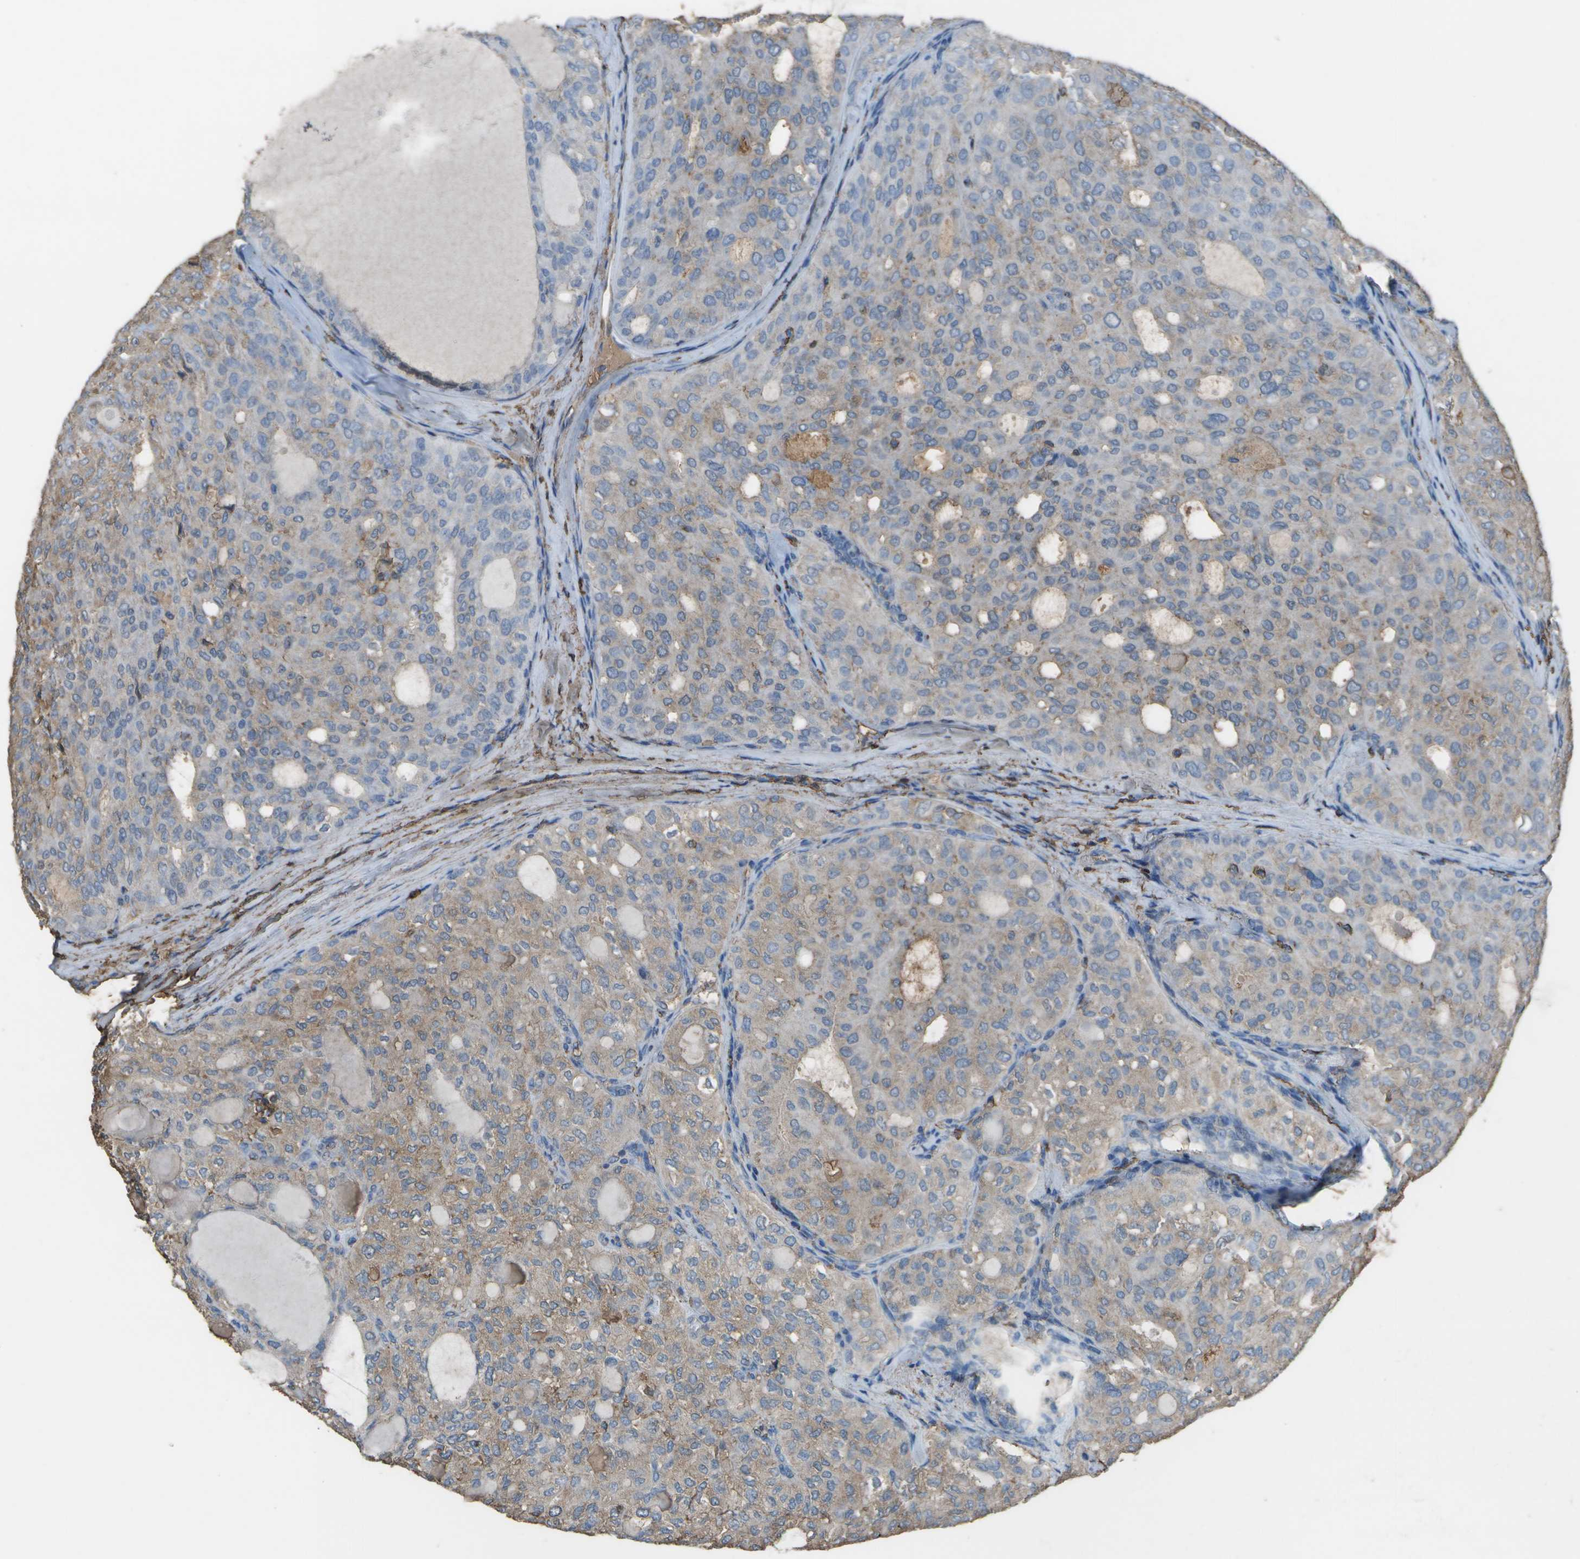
{"staining": {"intensity": "moderate", "quantity": "25%-75%", "location": "cytoplasmic/membranous,nuclear"}, "tissue": "thyroid cancer", "cell_type": "Tumor cells", "image_type": "cancer", "snomed": [{"axis": "morphology", "description": "Follicular adenoma carcinoma, NOS"}, {"axis": "topography", "description": "Thyroid gland"}], "caption": "Protein staining of thyroid cancer tissue shows moderate cytoplasmic/membranous and nuclear expression in approximately 25%-75% of tumor cells.", "gene": "CYP4F11", "patient": {"sex": "male", "age": 75}}